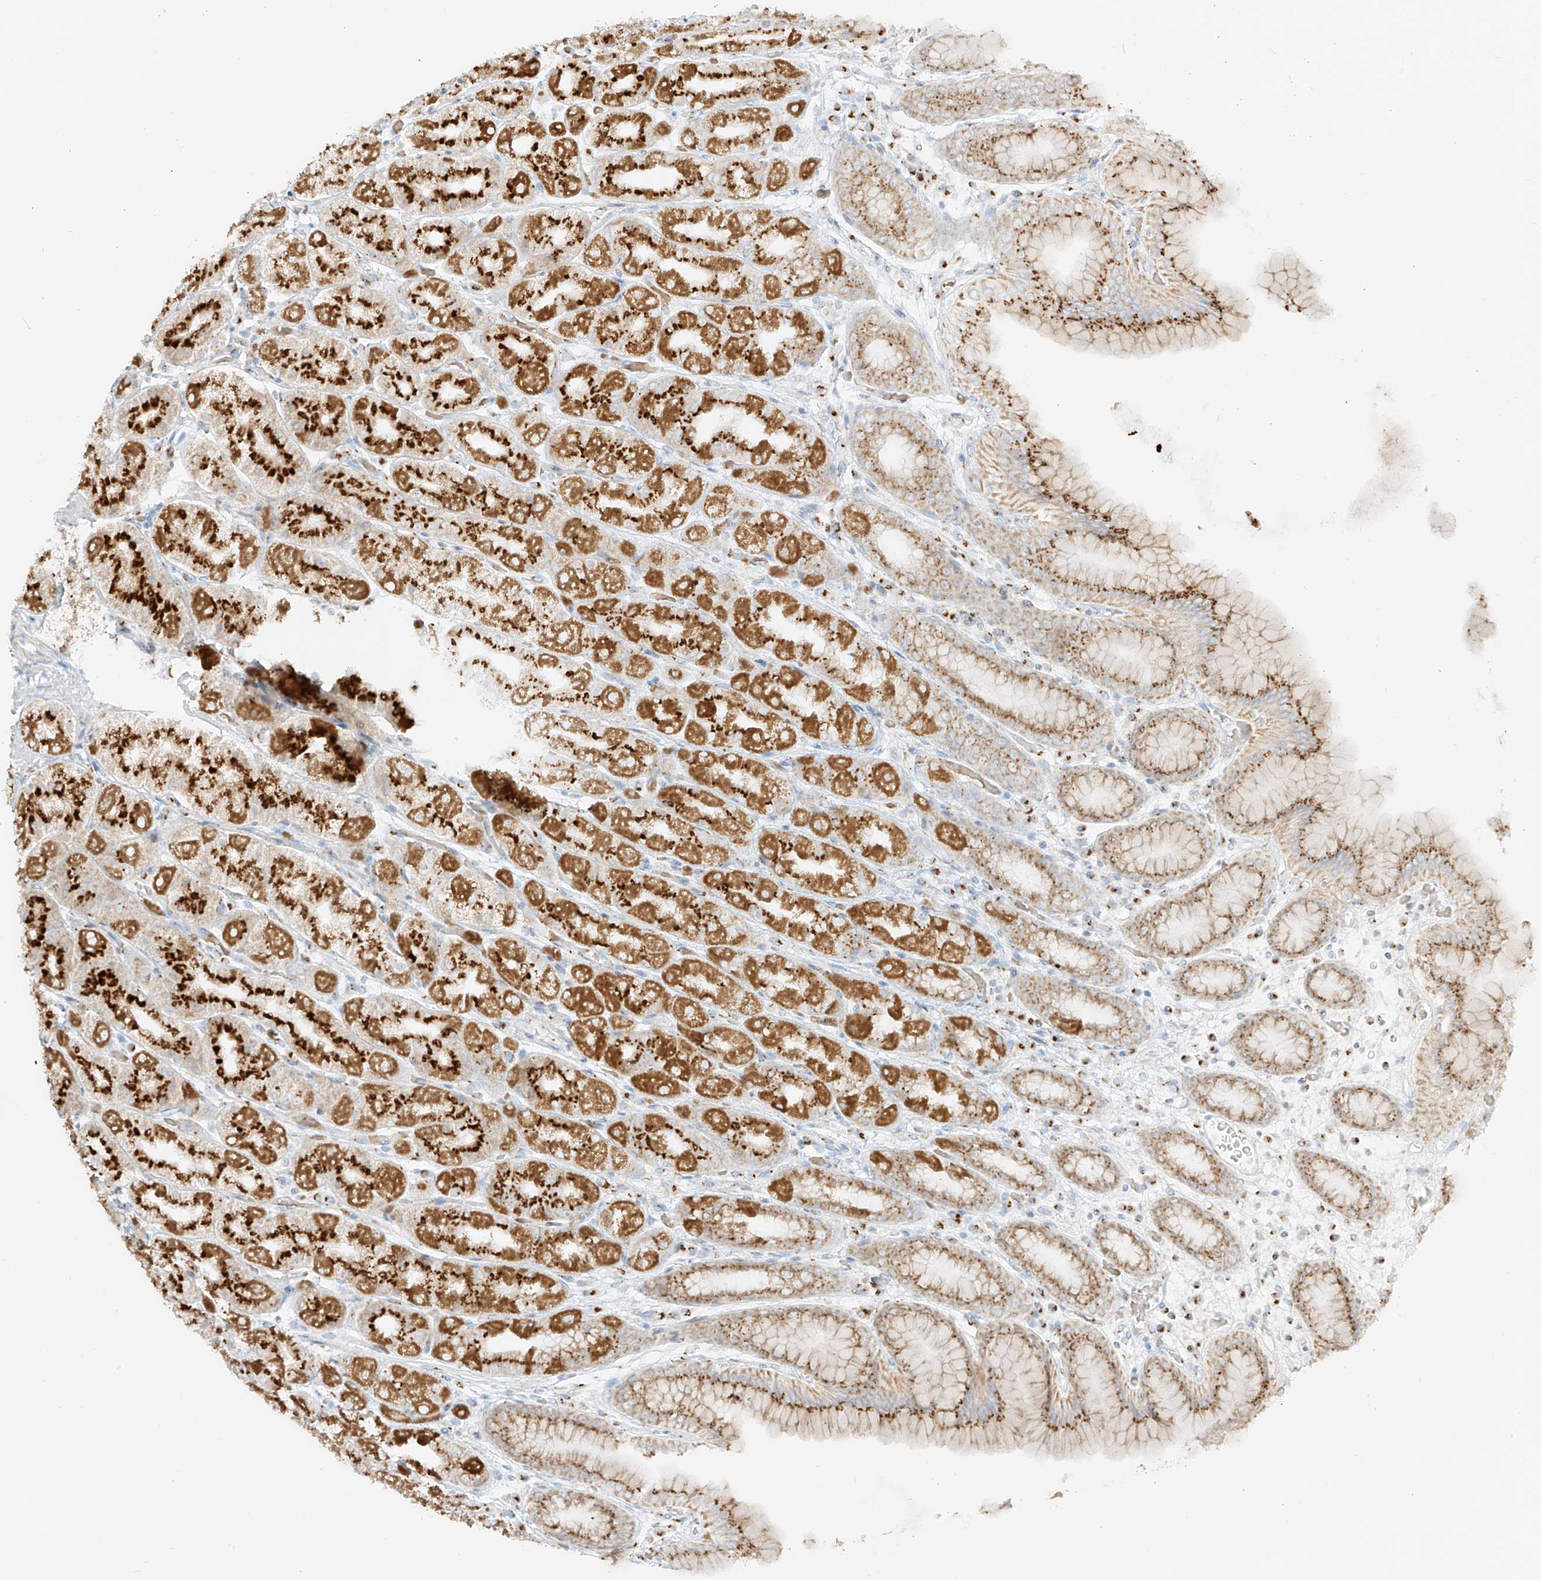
{"staining": {"intensity": "strong", "quantity": ">75%", "location": "cytoplasmic/membranous"}, "tissue": "stomach", "cell_type": "Glandular cells", "image_type": "normal", "snomed": [{"axis": "morphology", "description": "Normal tissue, NOS"}, {"axis": "topography", "description": "Stomach, upper"}], "caption": "The immunohistochemical stain labels strong cytoplasmic/membranous staining in glandular cells of benign stomach. (DAB (3,3'-diaminobenzidine) IHC, brown staining for protein, blue staining for nuclei).", "gene": "TMEM87B", "patient": {"sex": "male", "age": 68}}